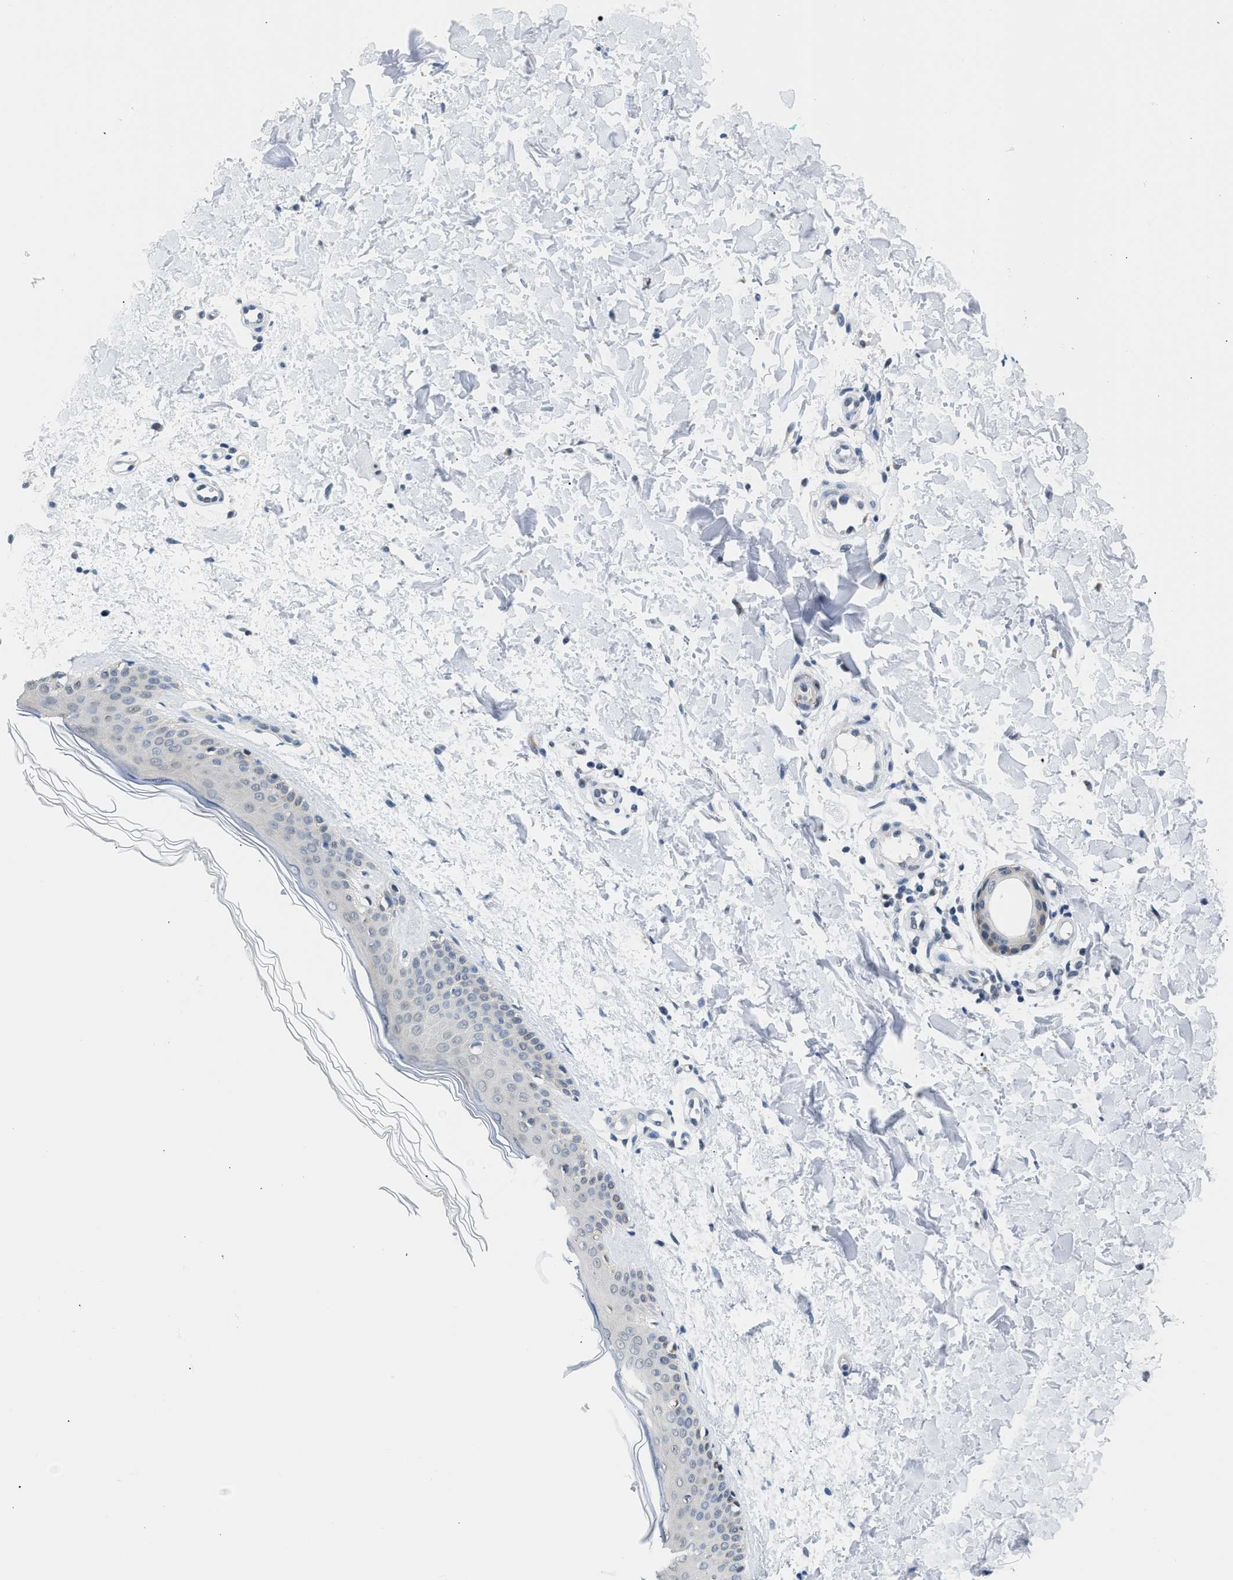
{"staining": {"intensity": "negative", "quantity": "none", "location": "none"}, "tissue": "skin", "cell_type": "Fibroblasts", "image_type": "normal", "snomed": [{"axis": "morphology", "description": "Normal tissue, NOS"}, {"axis": "morphology", "description": "Malignant melanoma, NOS"}, {"axis": "topography", "description": "Skin"}], "caption": "Immunohistochemistry (IHC) of normal skin exhibits no positivity in fibroblasts. (Brightfield microscopy of DAB (3,3'-diaminobenzidine) immunohistochemistry at high magnification).", "gene": "PPM1L", "patient": {"sex": "male", "age": 83}}